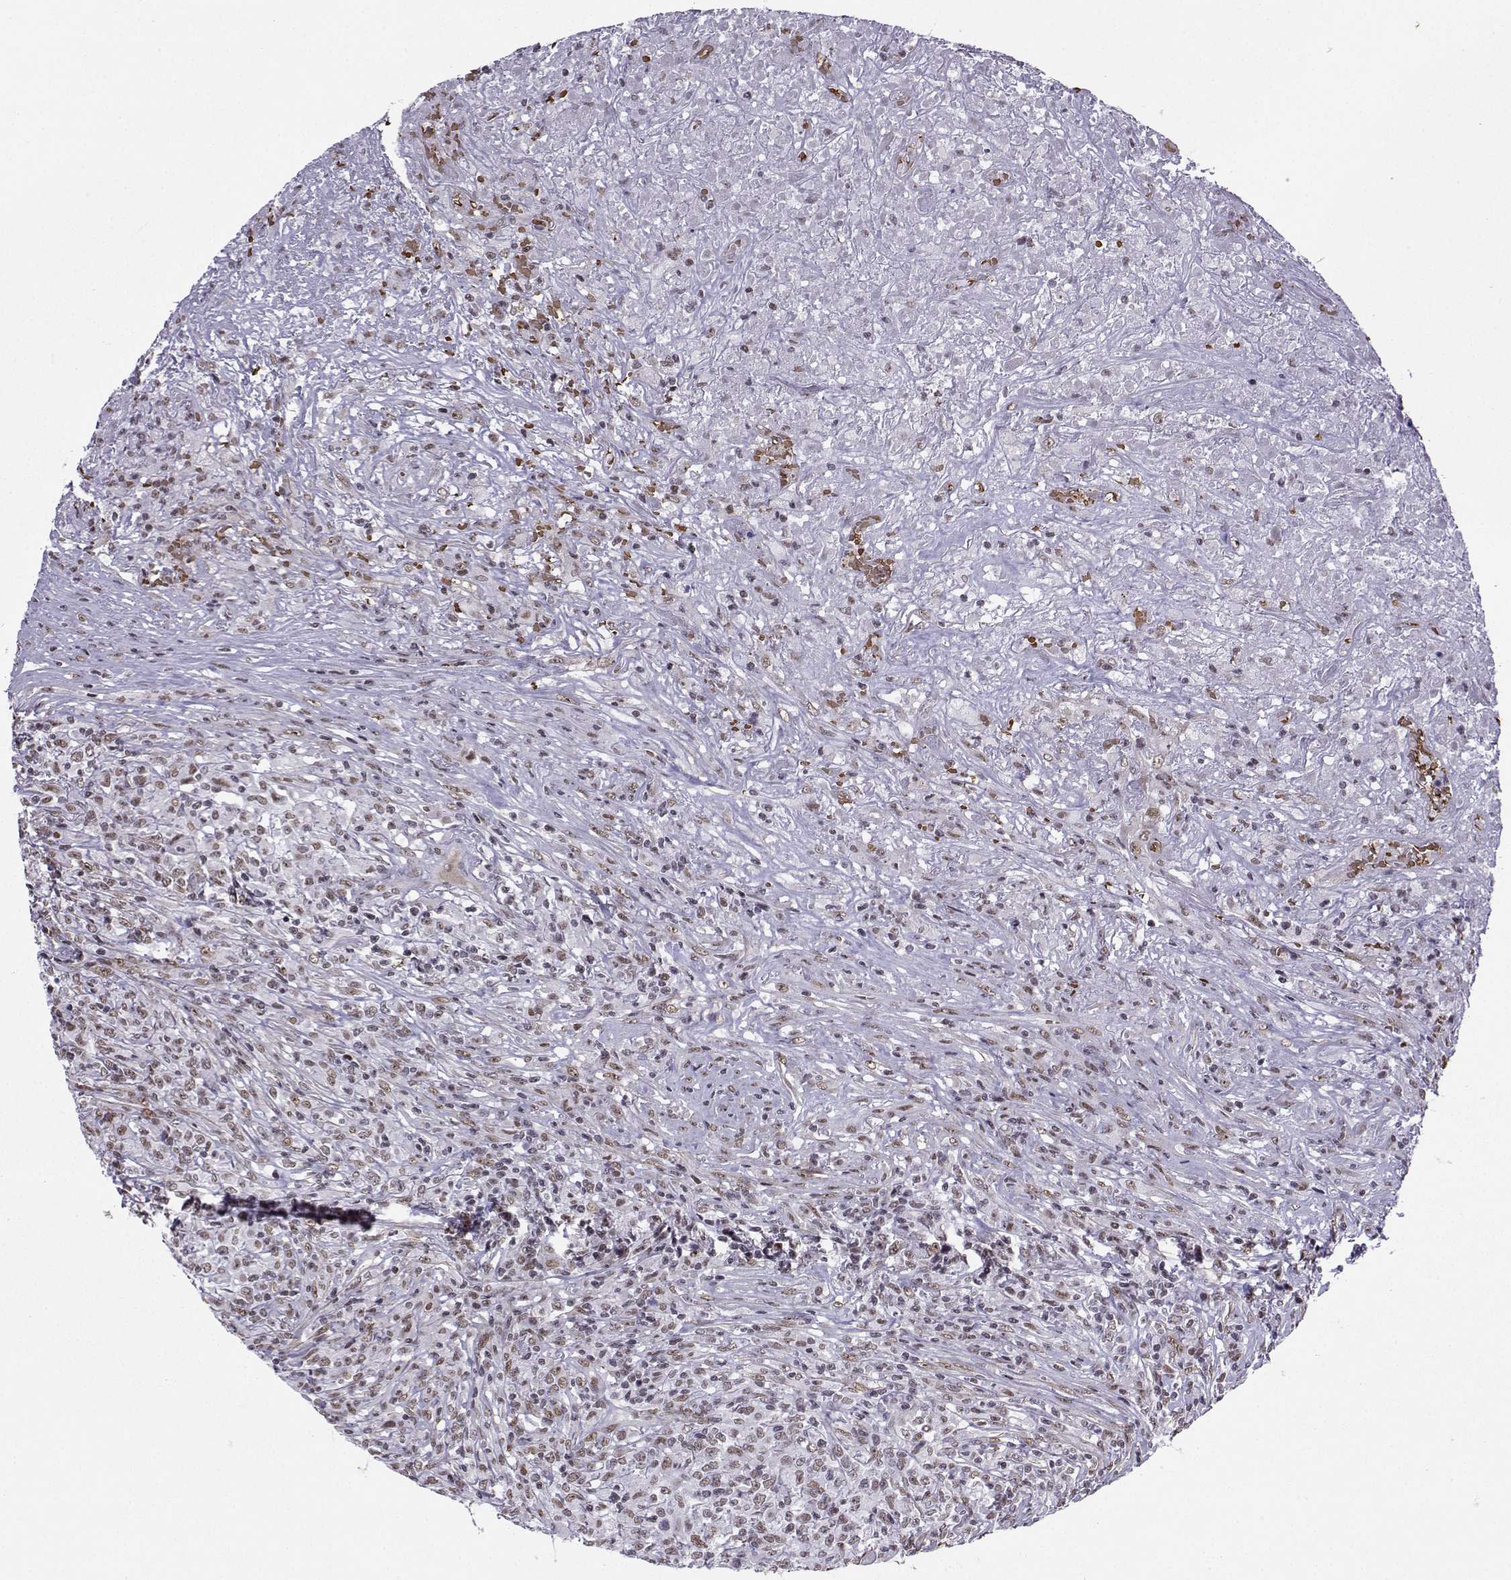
{"staining": {"intensity": "weak", "quantity": ">75%", "location": "nuclear"}, "tissue": "lymphoma", "cell_type": "Tumor cells", "image_type": "cancer", "snomed": [{"axis": "morphology", "description": "Malignant lymphoma, non-Hodgkin's type, High grade"}, {"axis": "topography", "description": "Lung"}], "caption": "Lymphoma stained with immunohistochemistry shows weak nuclear positivity in about >75% of tumor cells.", "gene": "CCNK", "patient": {"sex": "male", "age": 79}}